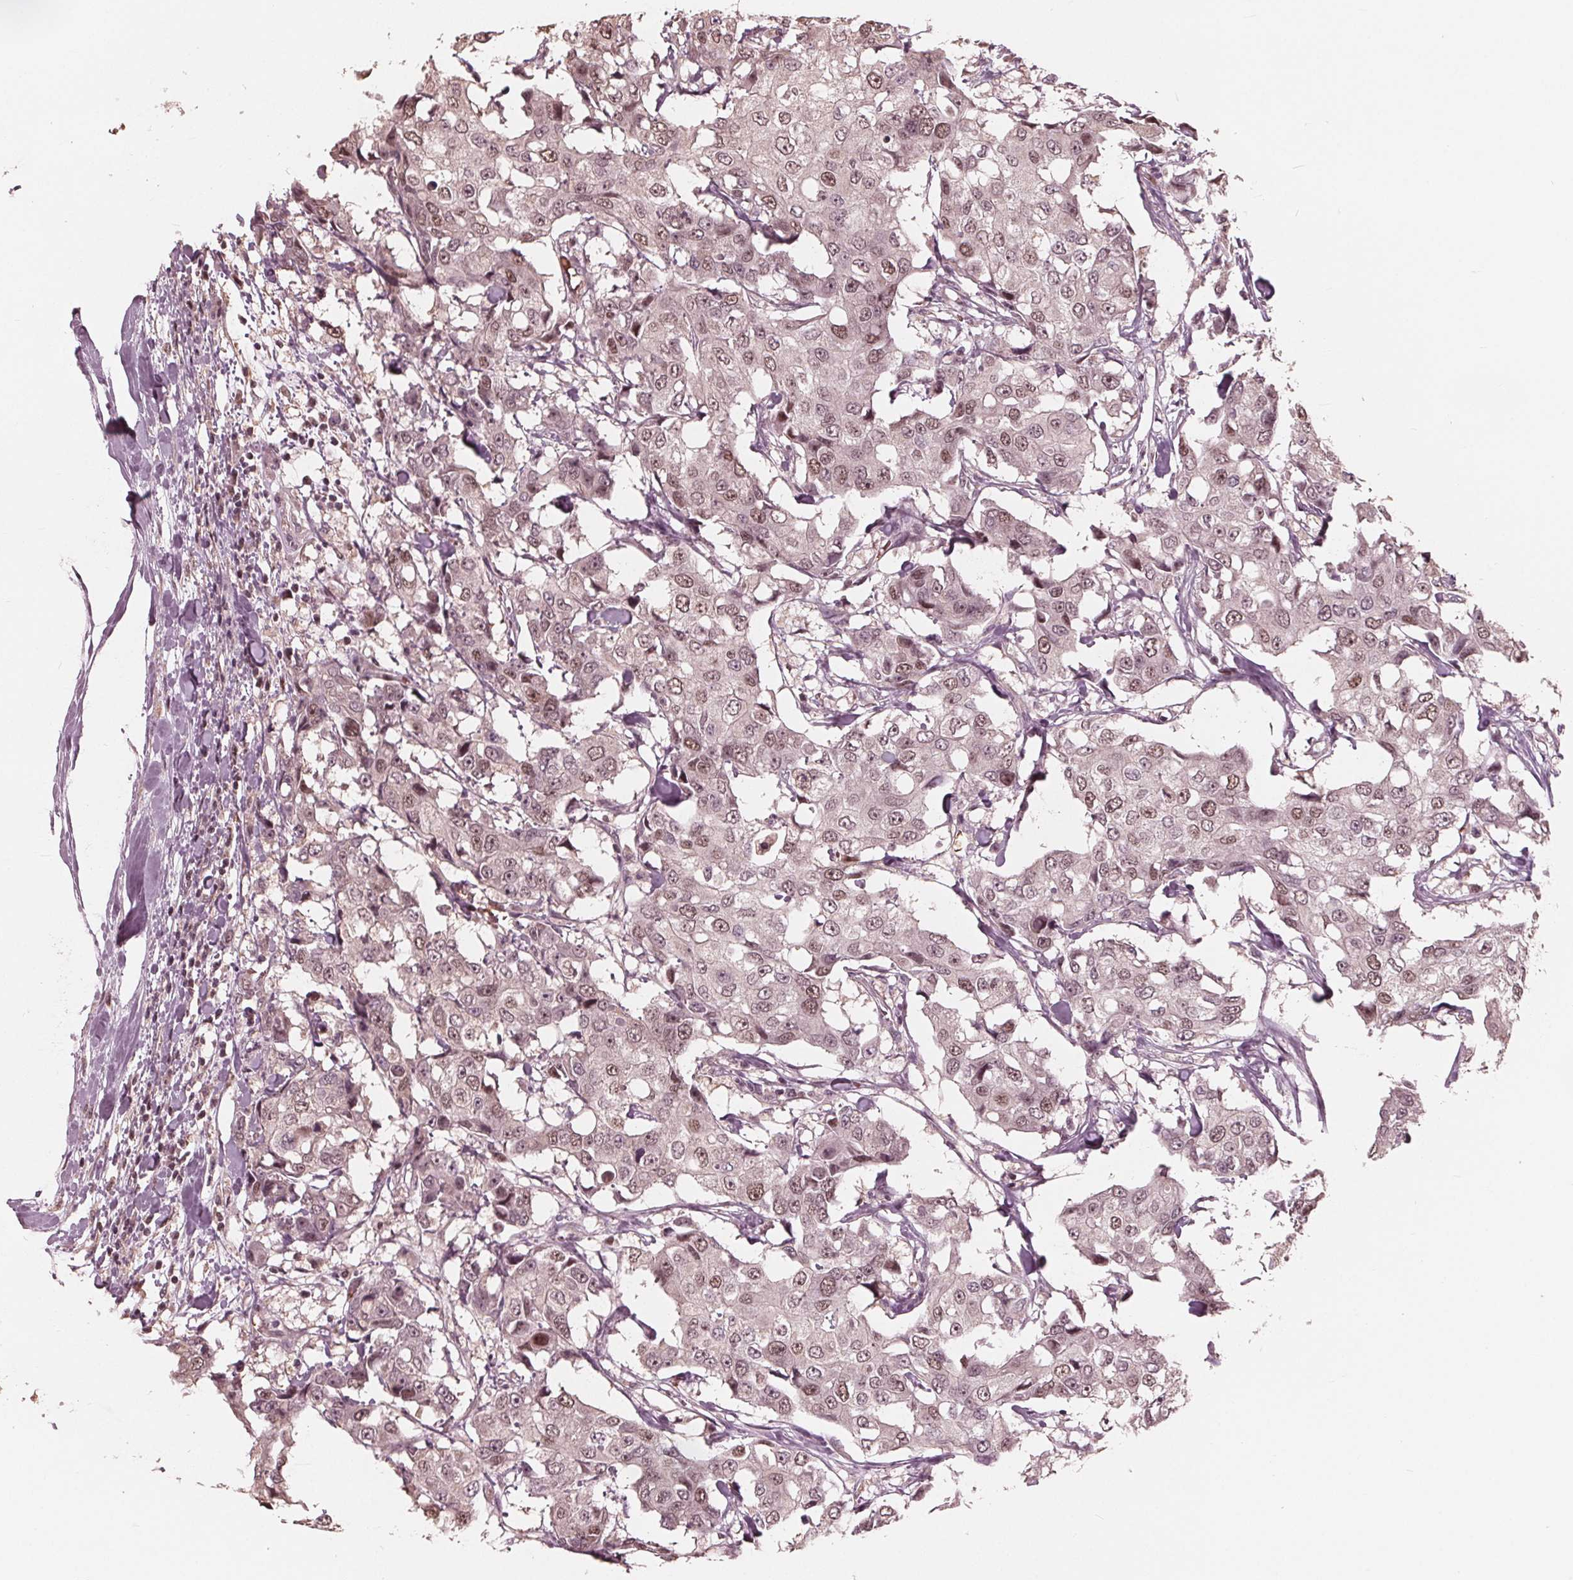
{"staining": {"intensity": "weak", "quantity": ">75%", "location": "nuclear"}, "tissue": "breast cancer", "cell_type": "Tumor cells", "image_type": "cancer", "snomed": [{"axis": "morphology", "description": "Duct carcinoma"}, {"axis": "topography", "description": "Breast"}], "caption": "The photomicrograph displays staining of breast cancer (infiltrating ductal carcinoma), revealing weak nuclear protein expression (brown color) within tumor cells. (Brightfield microscopy of DAB IHC at high magnification).", "gene": "HIRIP3", "patient": {"sex": "female", "age": 27}}